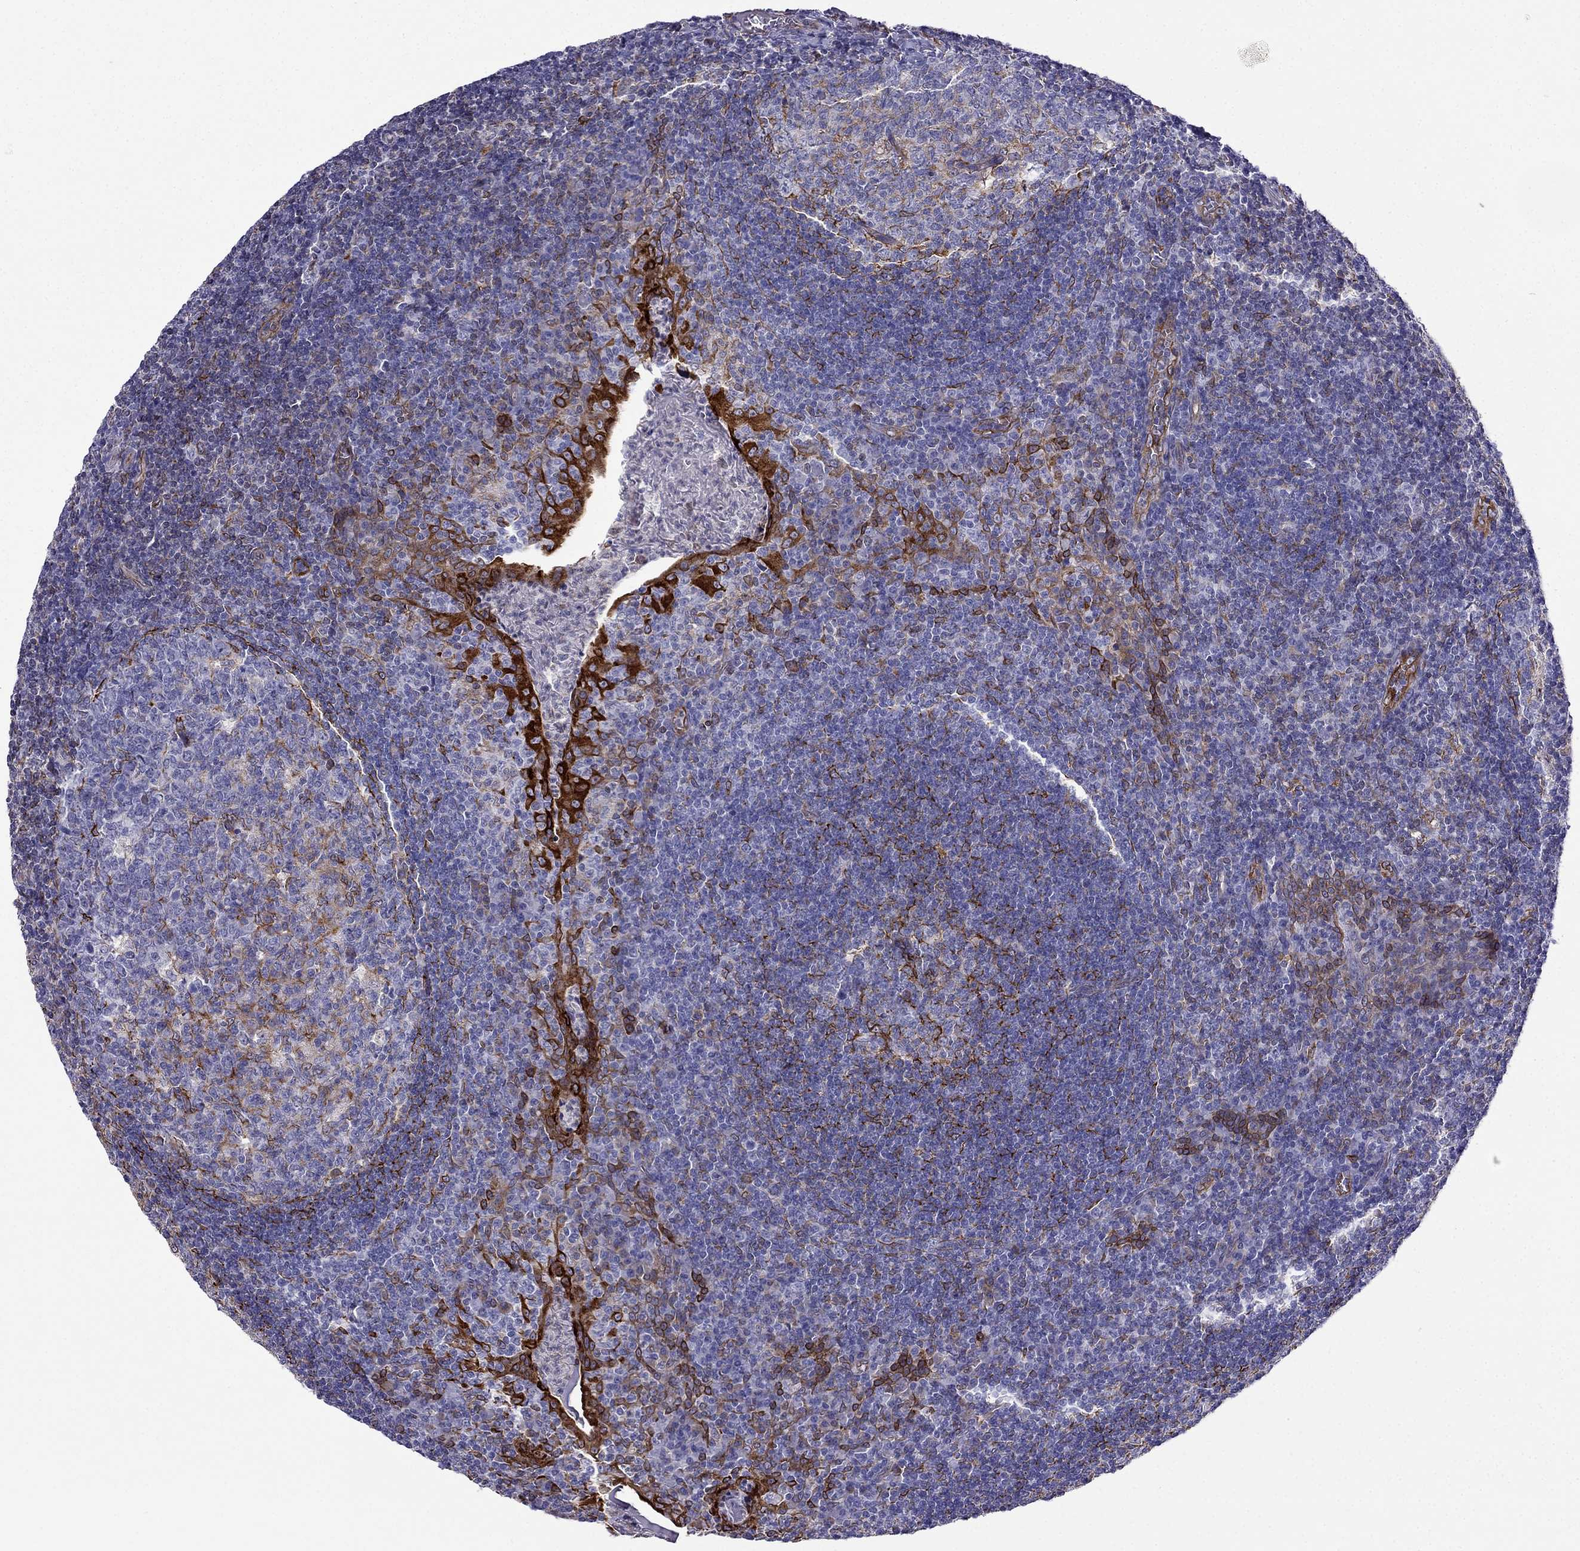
{"staining": {"intensity": "strong", "quantity": "<25%", "location": "cytoplasmic/membranous"}, "tissue": "tonsil", "cell_type": "Germinal center cells", "image_type": "normal", "snomed": [{"axis": "morphology", "description": "Normal tissue, NOS"}, {"axis": "topography", "description": "Tonsil"}], "caption": "A medium amount of strong cytoplasmic/membranous expression is present in about <25% of germinal center cells in benign tonsil.", "gene": "GNAL", "patient": {"sex": "female", "age": 12}}